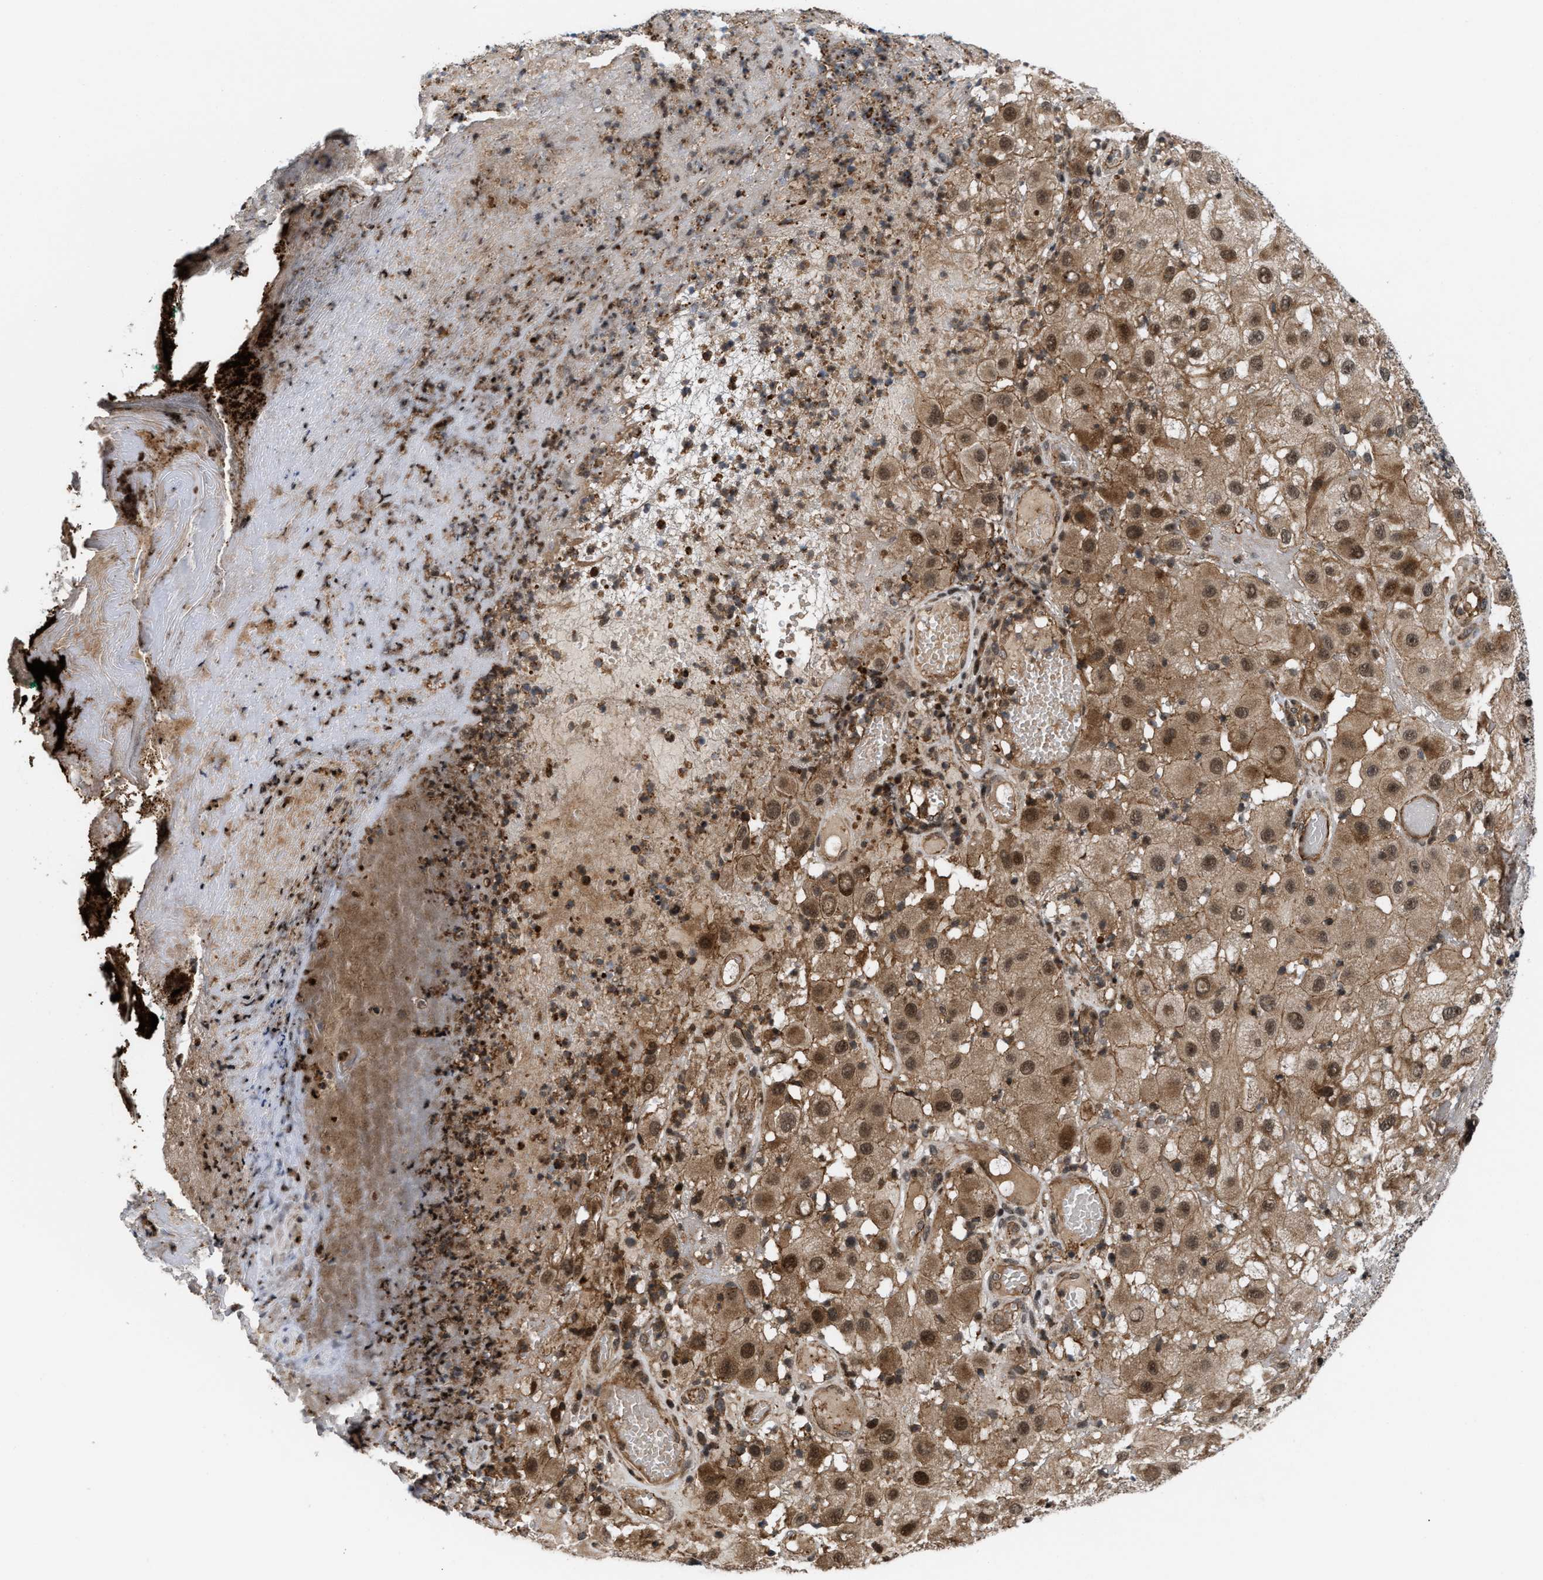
{"staining": {"intensity": "moderate", "quantity": "25%-75%", "location": "cytoplasmic/membranous,nuclear"}, "tissue": "melanoma", "cell_type": "Tumor cells", "image_type": "cancer", "snomed": [{"axis": "morphology", "description": "Malignant melanoma, NOS"}, {"axis": "topography", "description": "Skin"}], "caption": "Brown immunohistochemical staining in malignant melanoma shows moderate cytoplasmic/membranous and nuclear staining in about 25%-75% of tumor cells. Ihc stains the protein of interest in brown and the nuclei are stained blue.", "gene": "STAU2", "patient": {"sex": "female", "age": 81}}